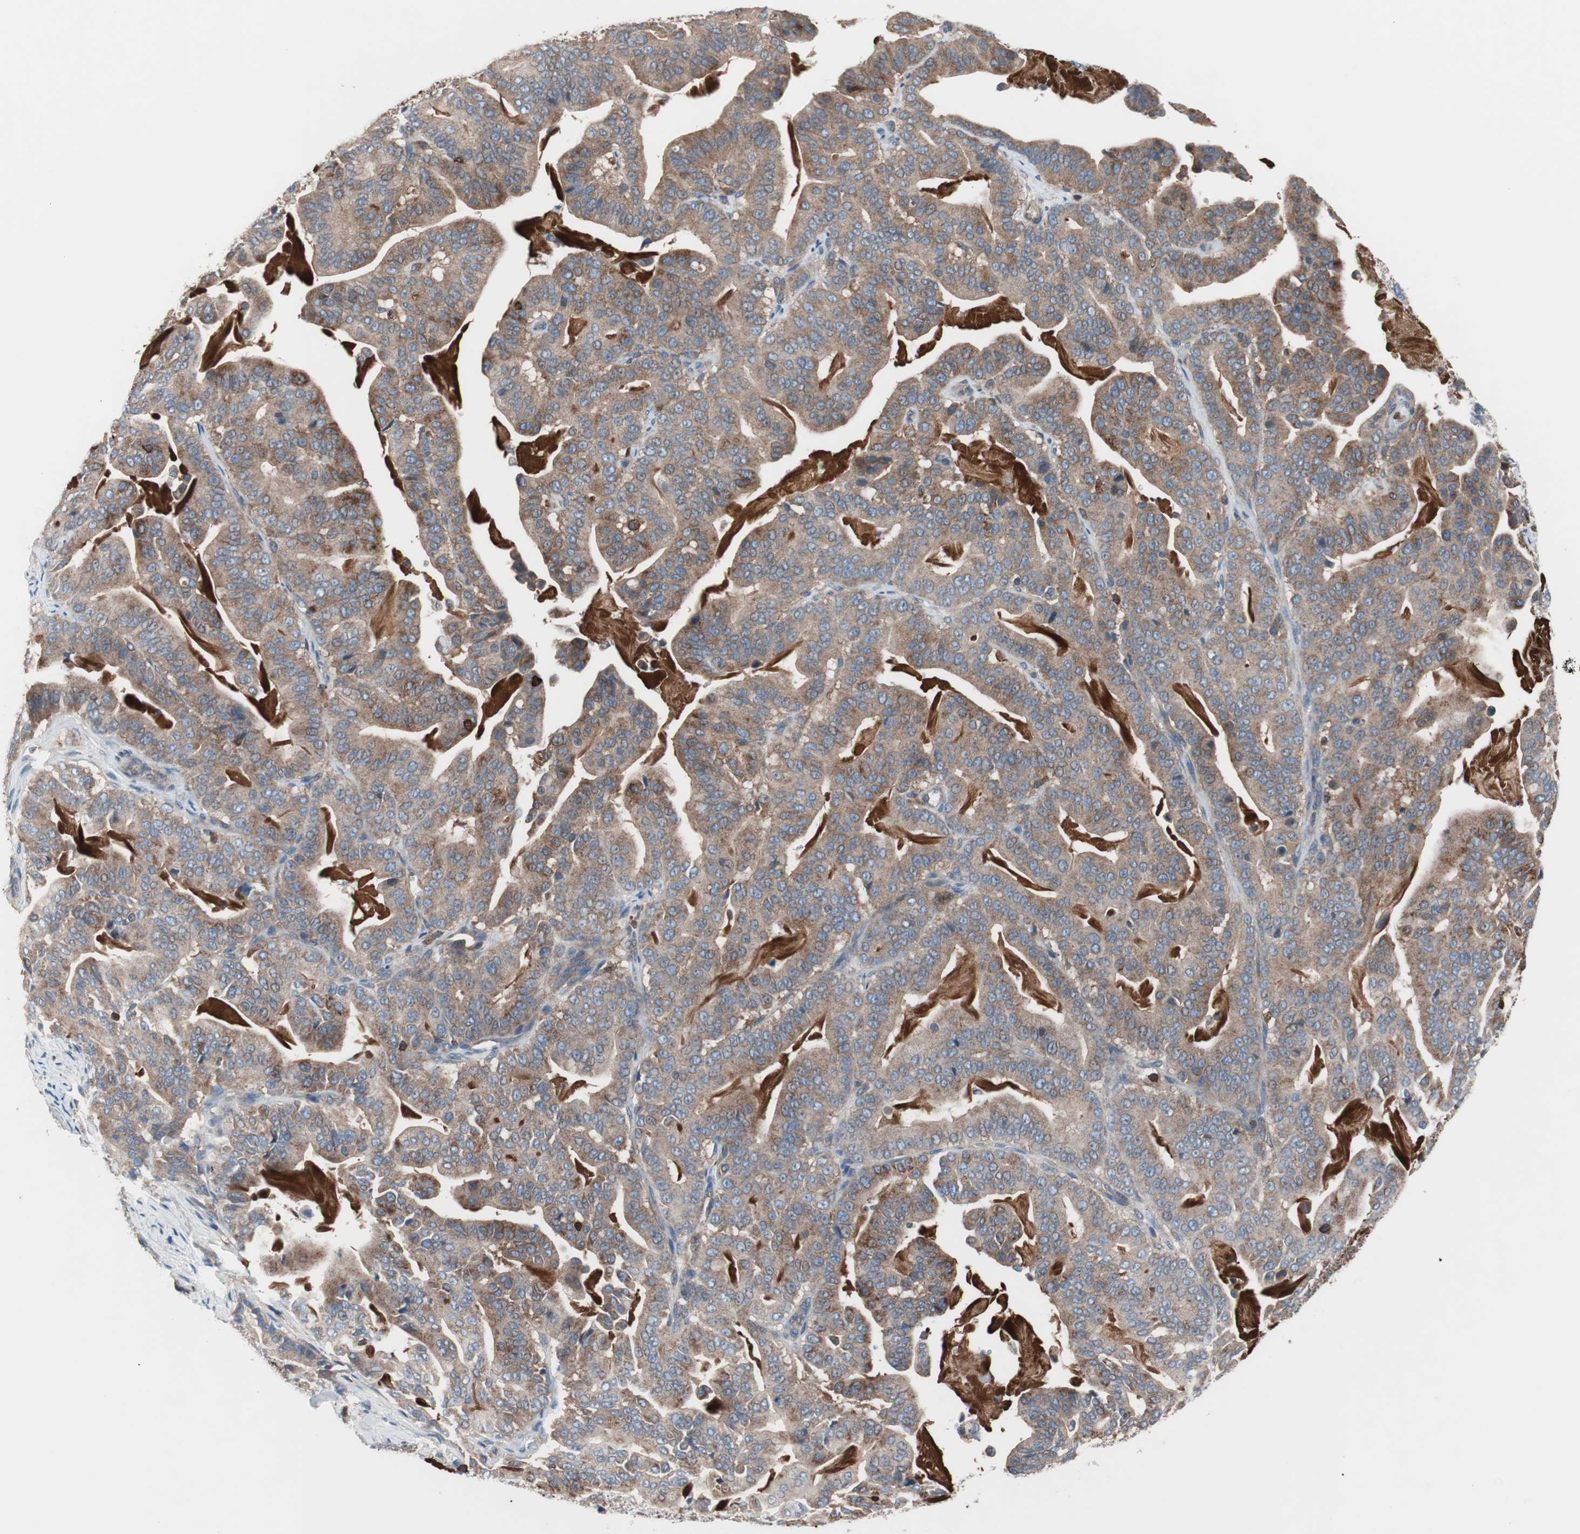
{"staining": {"intensity": "moderate", "quantity": ">75%", "location": "cytoplasmic/membranous"}, "tissue": "pancreatic cancer", "cell_type": "Tumor cells", "image_type": "cancer", "snomed": [{"axis": "morphology", "description": "Adenocarcinoma, NOS"}, {"axis": "topography", "description": "Pancreas"}], "caption": "Moderate cytoplasmic/membranous staining for a protein is appreciated in about >75% of tumor cells of pancreatic cancer using immunohistochemistry.", "gene": "PIK3R1", "patient": {"sex": "male", "age": 63}}